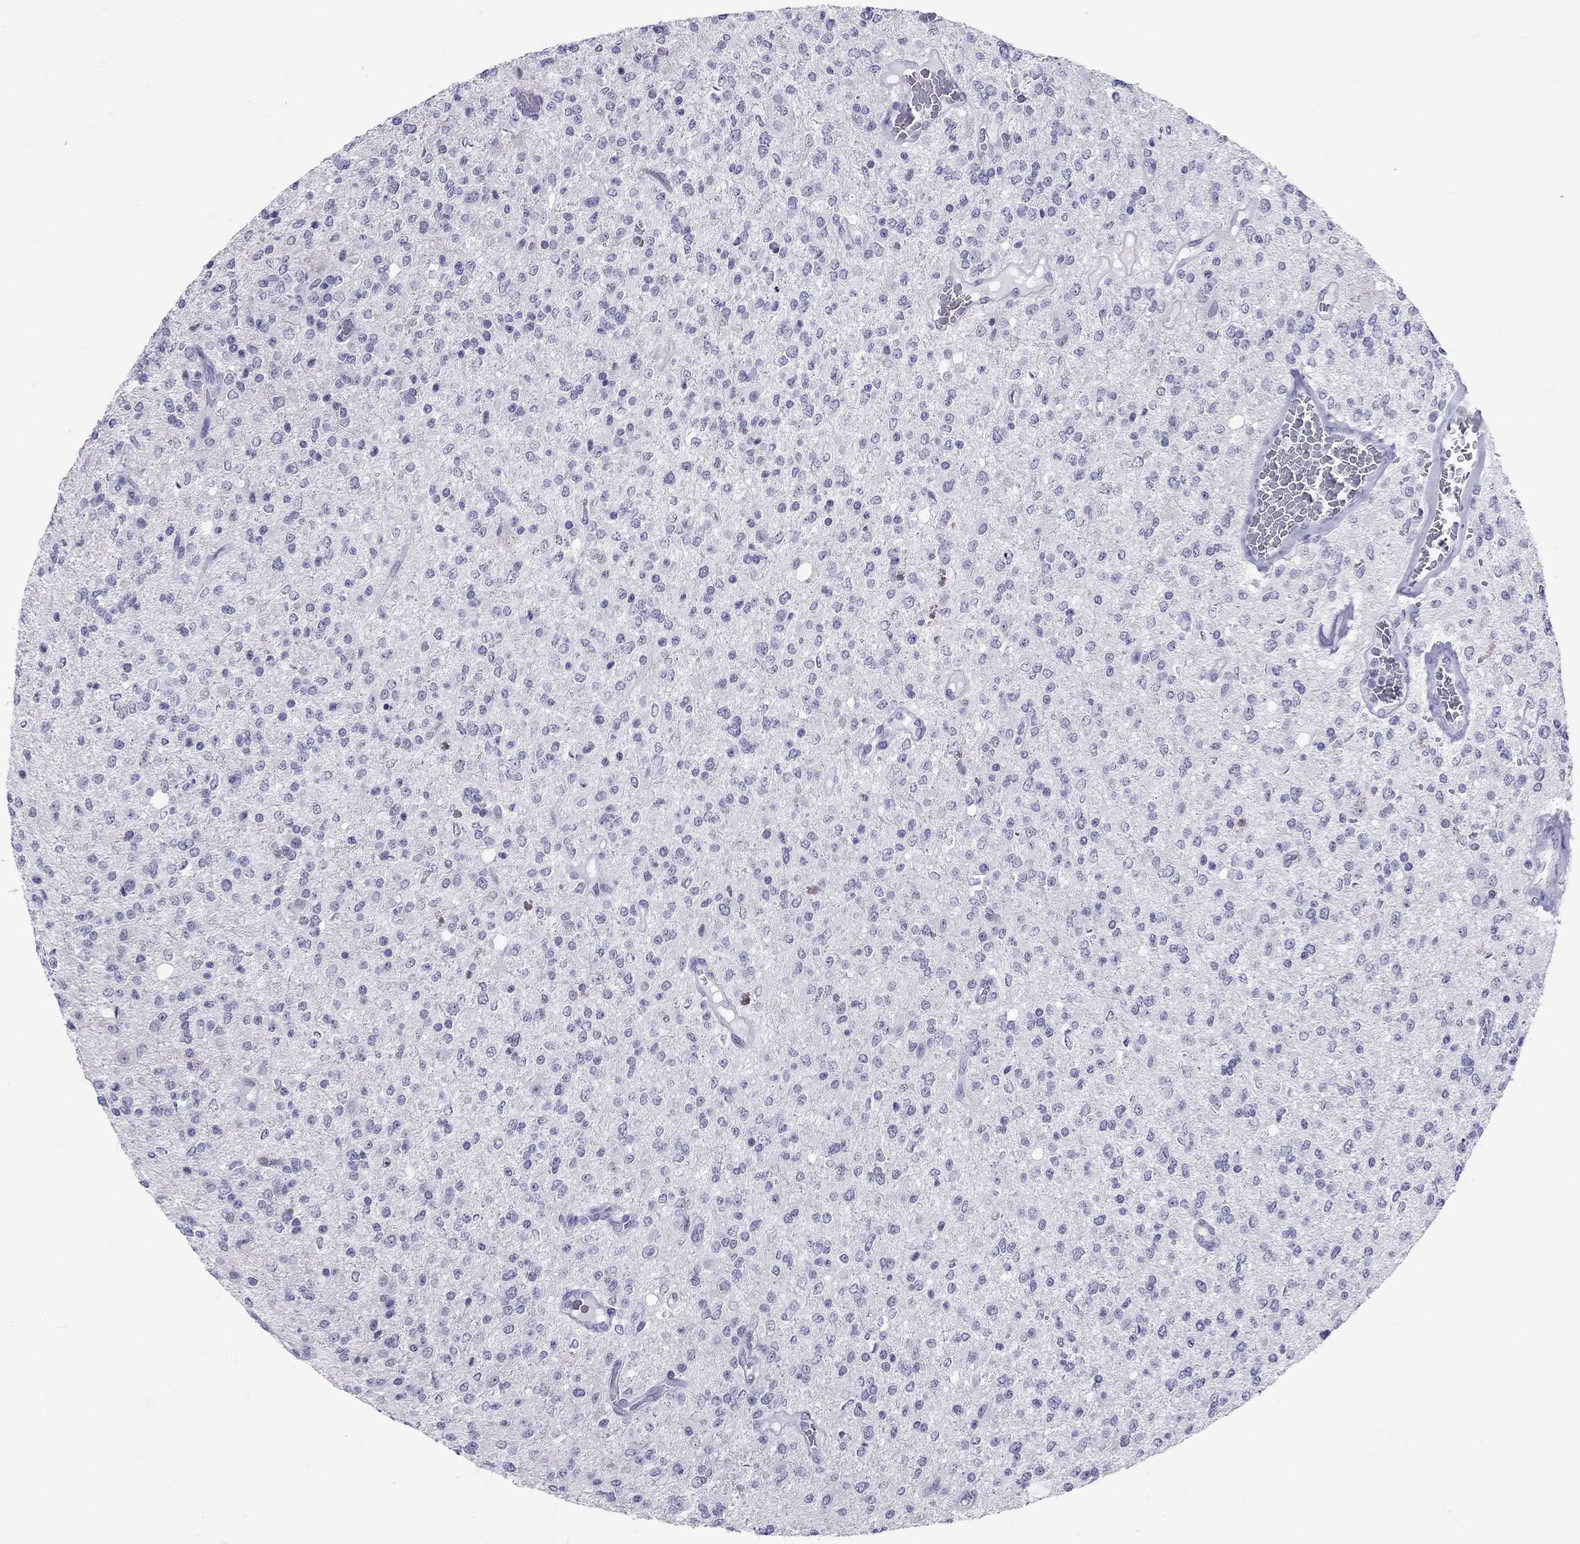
{"staining": {"intensity": "negative", "quantity": "none", "location": "none"}, "tissue": "glioma", "cell_type": "Tumor cells", "image_type": "cancer", "snomed": [{"axis": "morphology", "description": "Glioma, malignant, Low grade"}, {"axis": "topography", "description": "Brain"}], "caption": "Immunohistochemical staining of human malignant glioma (low-grade) displays no significant staining in tumor cells.", "gene": "LYAR", "patient": {"sex": "male", "age": 67}}